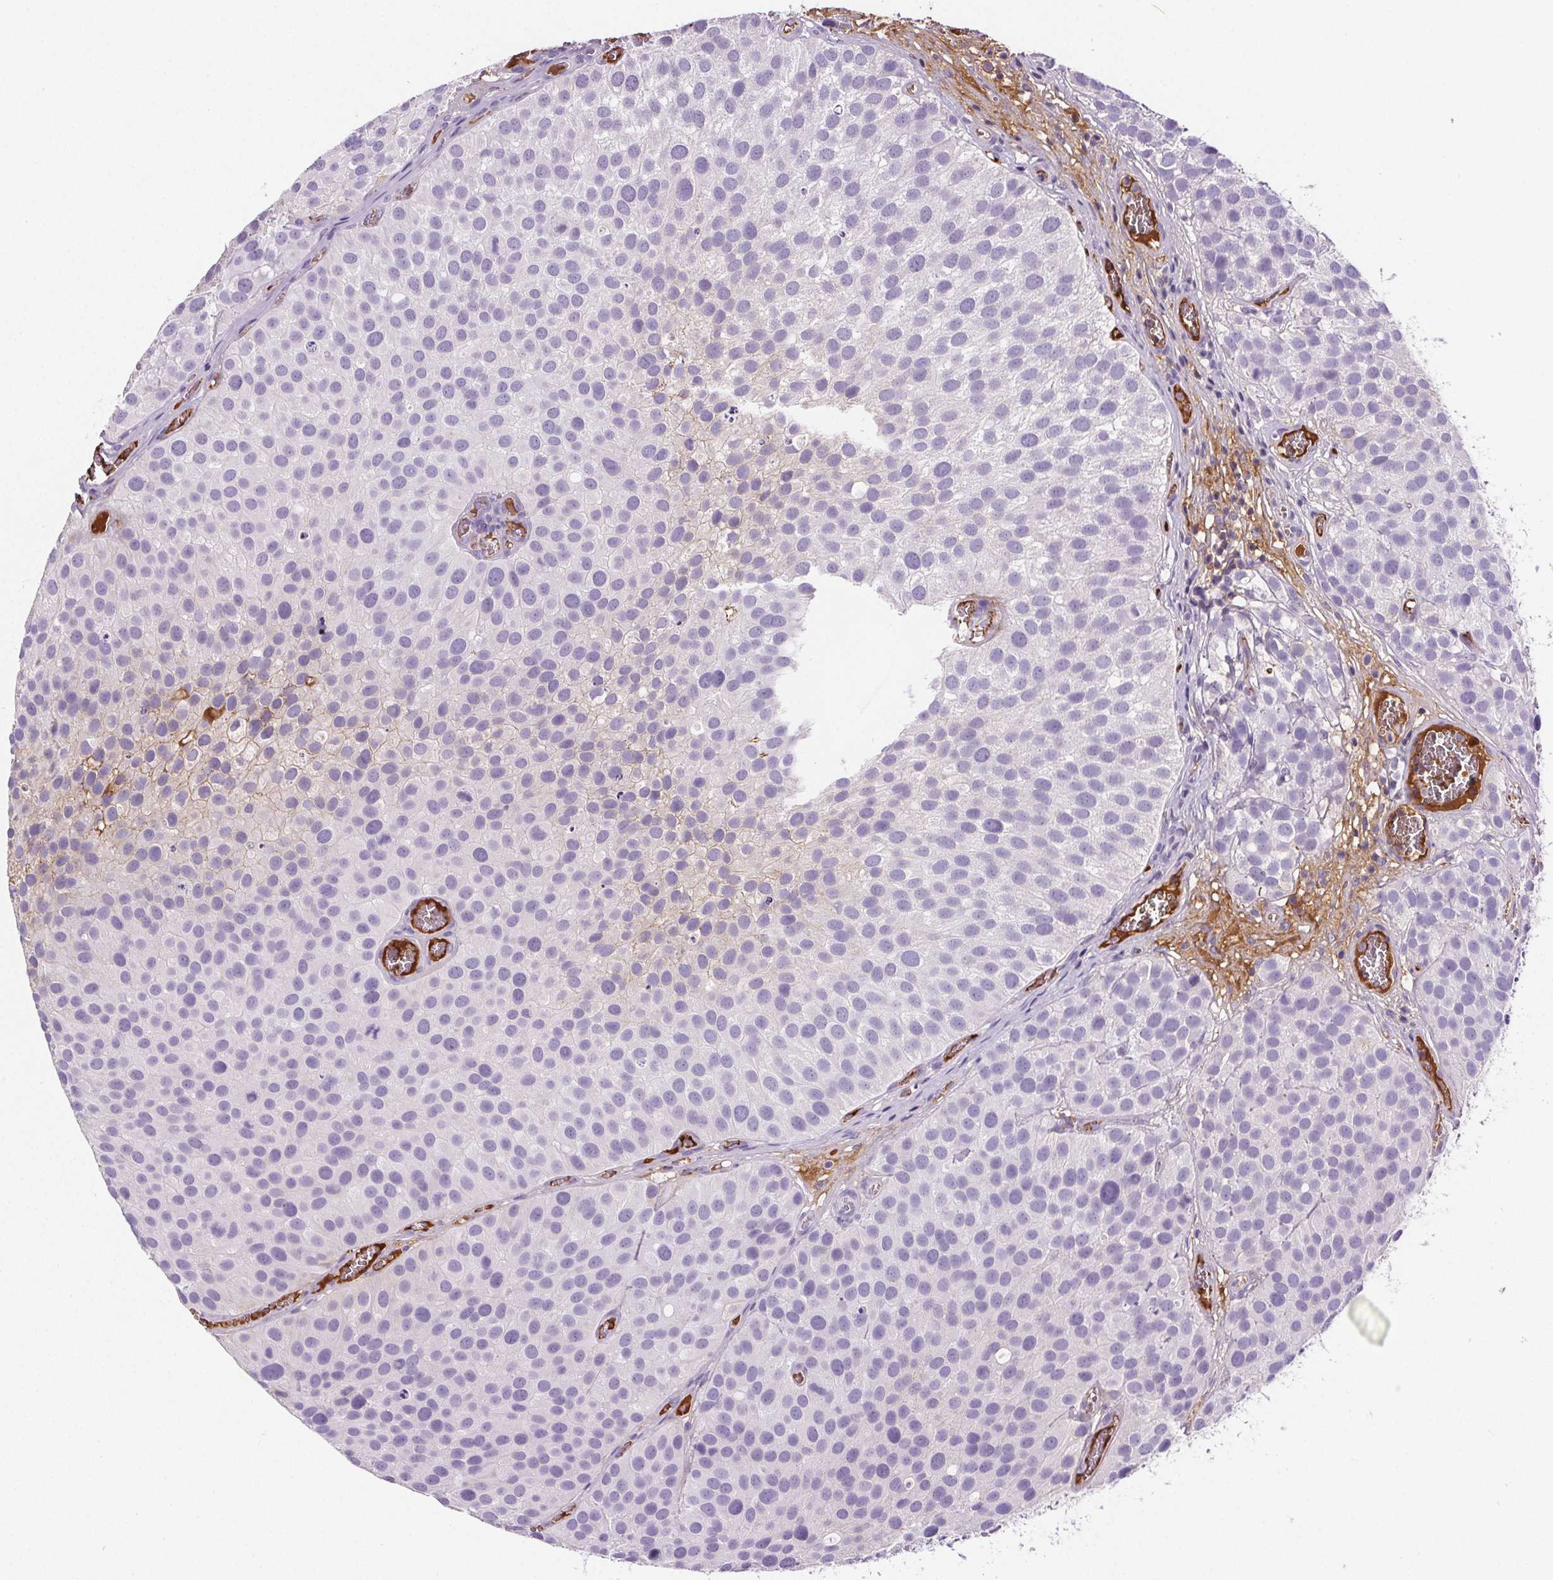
{"staining": {"intensity": "negative", "quantity": "none", "location": "none"}, "tissue": "urothelial cancer", "cell_type": "Tumor cells", "image_type": "cancer", "snomed": [{"axis": "morphology", "description": "Urothelial carcinoma, Low grade"}, {"axis": "topography", "description": "Urinary bladder"}], "caption": "Immunohistochemical staining of urothelial cancer reveals no significant positivity in tumor cells. (Immunohistochemistry, brightfield microscopy, high magnification).", "gene": "CD5L", "patient": {"sex": "female", "age": 69}}